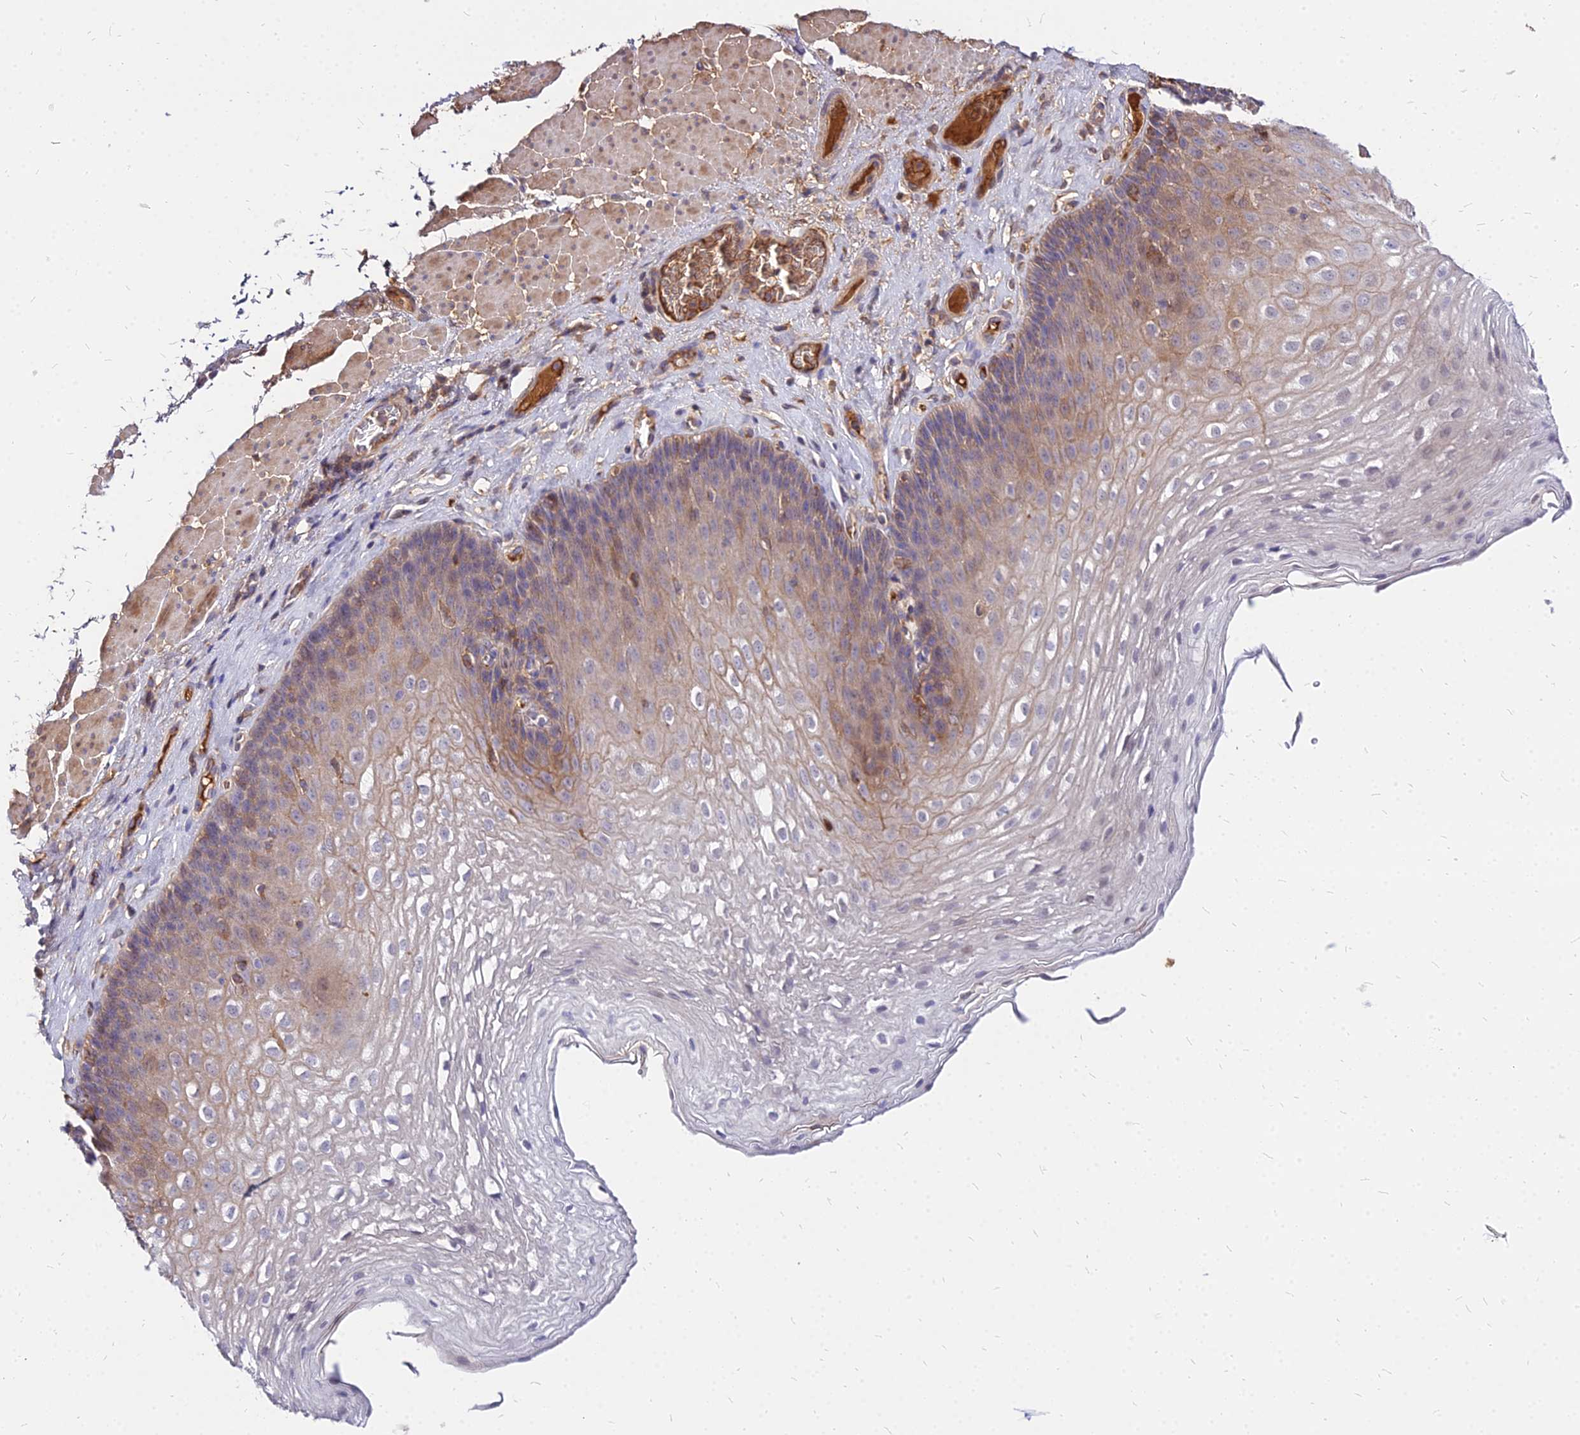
{"staining": {"intensity": "weak", "quantity": "<25%", "location": "cytoplasmic/membranous"}, "tissue": "esophagus", "cell_type": "Squamous epithelial cells", "image_type": "normal", "snomed": [{"axis": "morphology", "description": "Normal tissue, NOS"}, {"axis": "topography", "description": "Esophagus"}], "caption": "This image is of normal esophagus stained with immunohistochemistry (IHC) to label a protein in brown with the nuclei are counter-stained blue. There is no staining in squamous epithelial cells.", "gene": "ACSM6", "patient": {"sex": "female", "age": 66}}